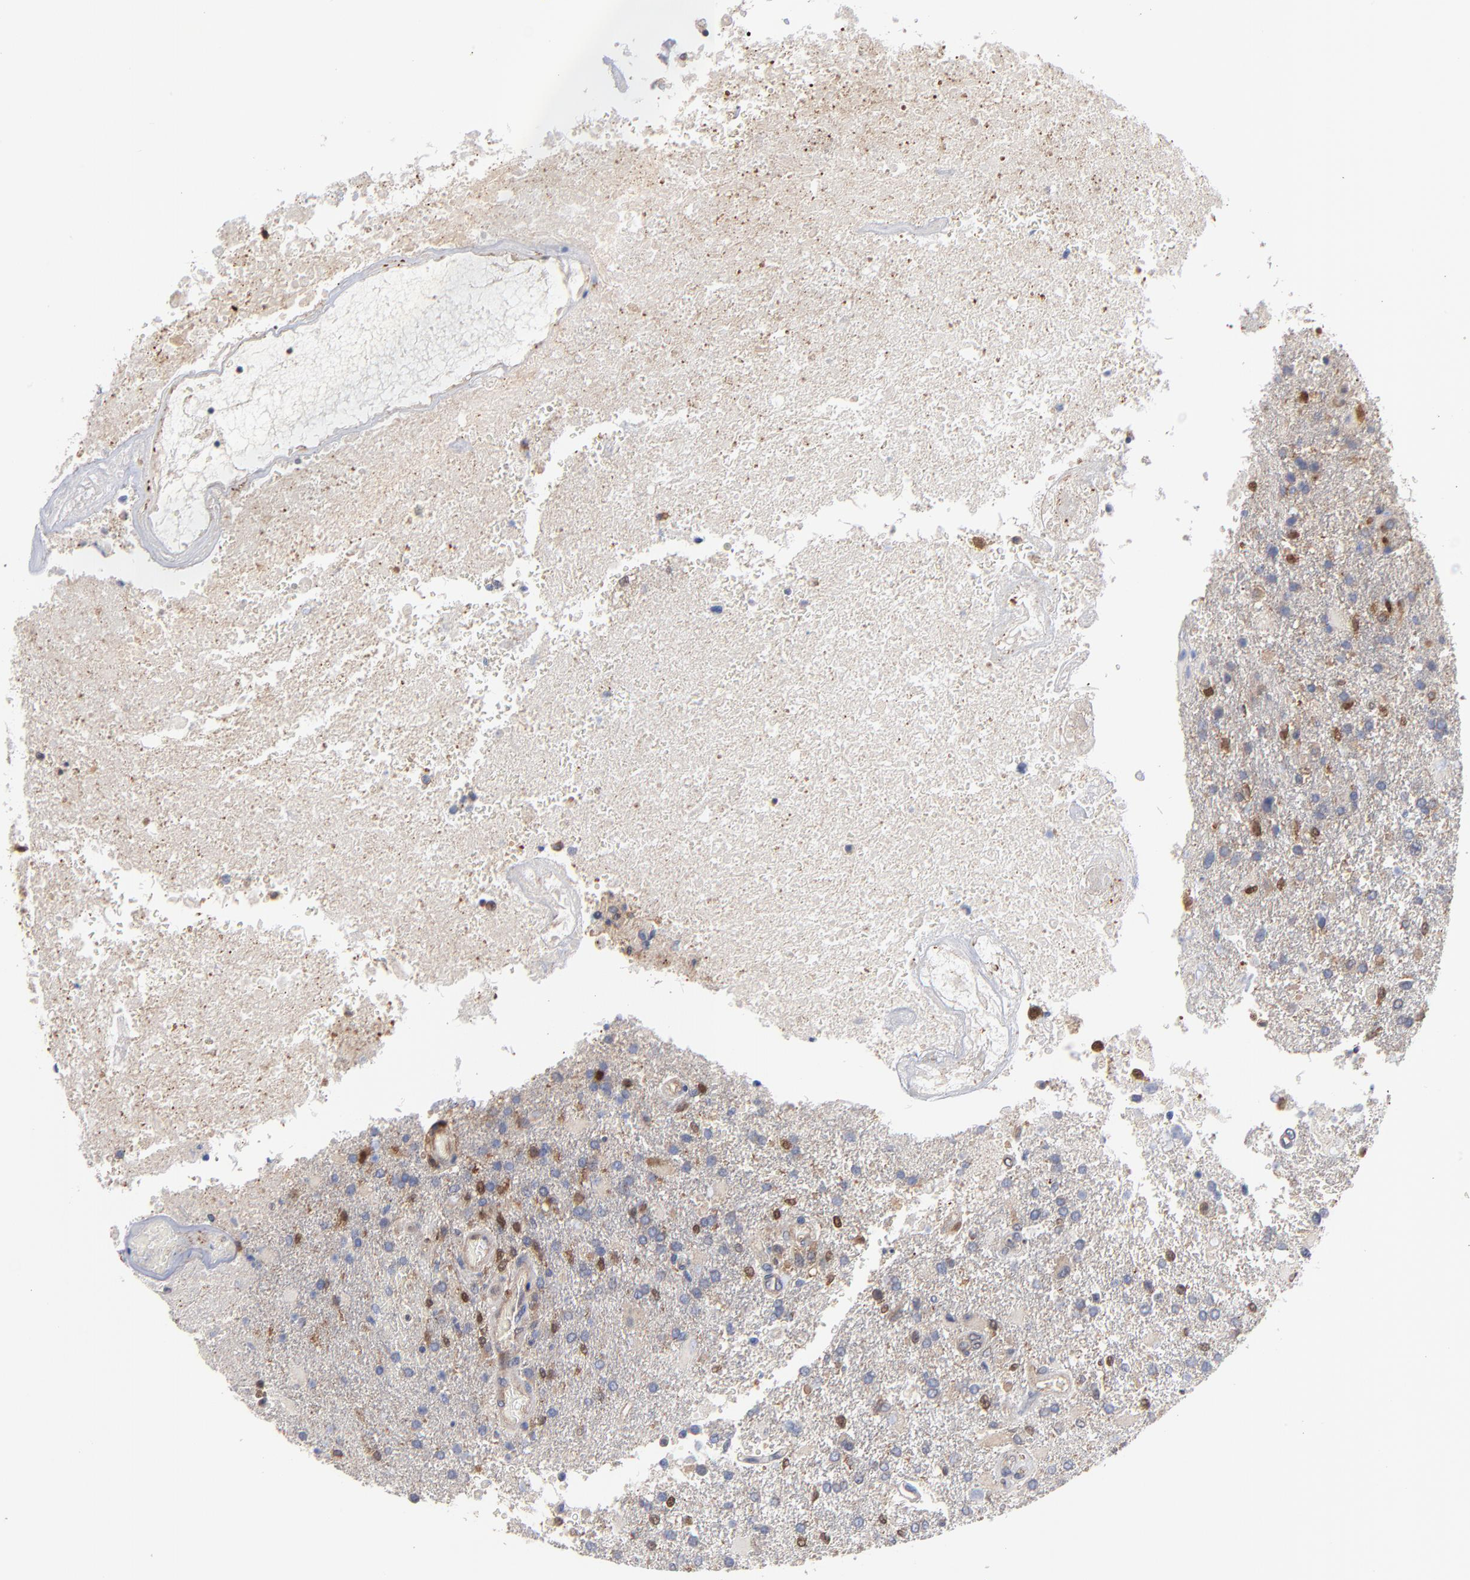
{"staining": {"intensity": "moderate", "quantity": "<25%", "location": "nuclear"}, "tissue": "glioma", "cell_type": "Tumor cells", "image_type": "cancer", "snomed": [{"axis": "morphology", "description": "Glioma, malignant, High grade"}, {"axis": "topography", "description": "Cerebral cortex"}], "caption": "Tumor cells display low levels of moderate nuclear positivity in about <25% of cells in human glioma. The staining was performed using DAB (3,3'-diaminobenzidine) to visualize the protein expression in brown, while the nuclei were stained in blue with hematoxylin (Magnification: 20x).", "gene": "ARHGEF6", "patient": {"sex": "male", "age": 79}}